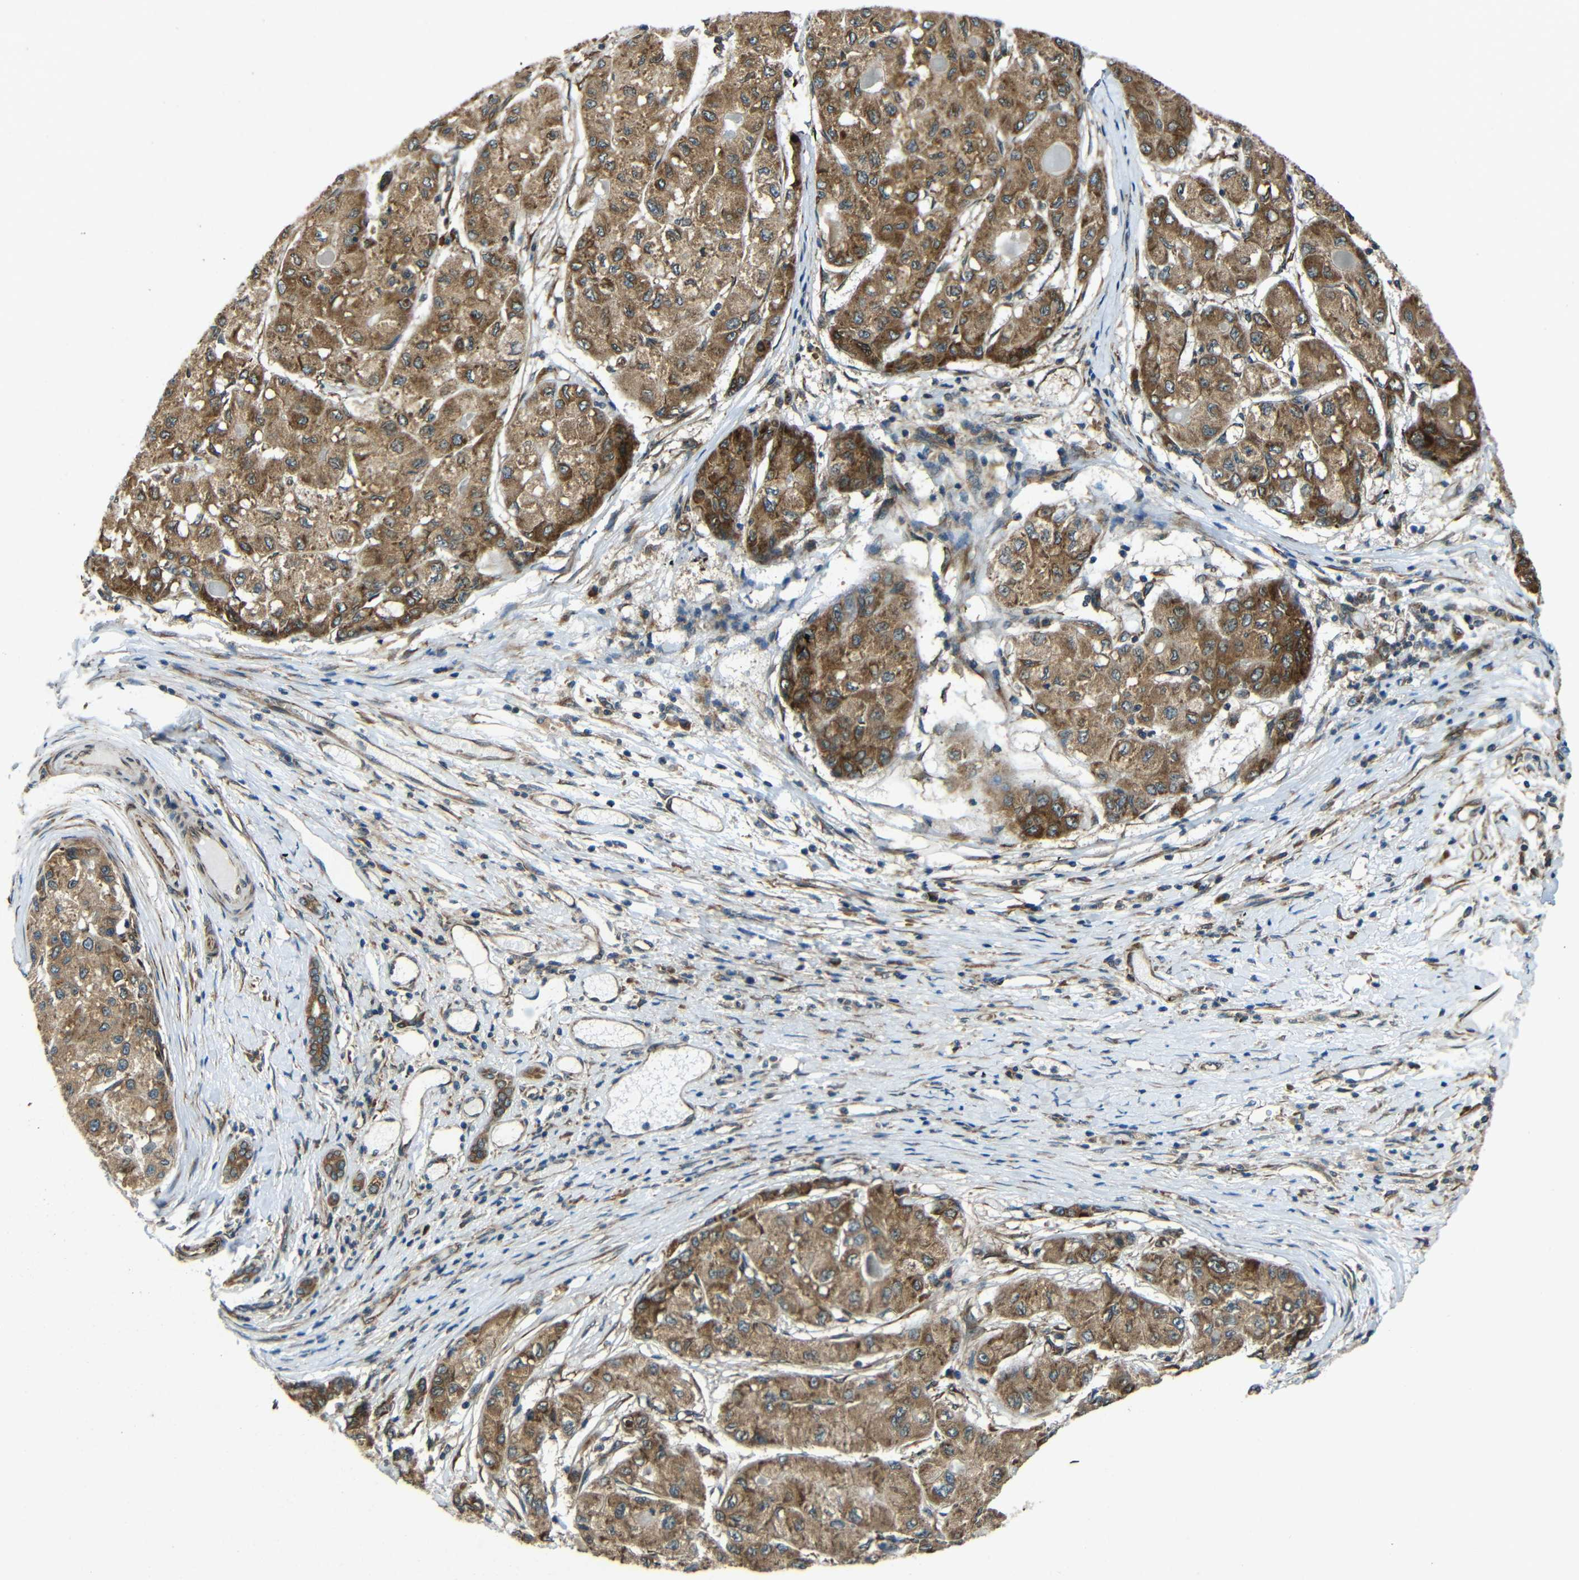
{"staining": {"intensity": "moderate", "quantity": ">75%", "location": "cytoplasmic/membranous"}, "tissue": "liver cancer", "cell_type": "Tumor cells", "image_type": "cancer", "snomed": [{"axis": "morphology", "description": "Carcinoma, Hepatocellular, NOS"}, {"axis": "topography", "description": "Liver"}], "caption": "IHC photomicrograph of neoplastic tissue: human liver cancer stained using immunohistochemistry demonstrates medium levels of moderate protein expression localized specifically in the cytoplasmic/membranous of tumor cells, appearing as a cytoplasmic/membranous brown color.", "gene": "VAPB", "patient": {"sex": "male", "age": 80}}